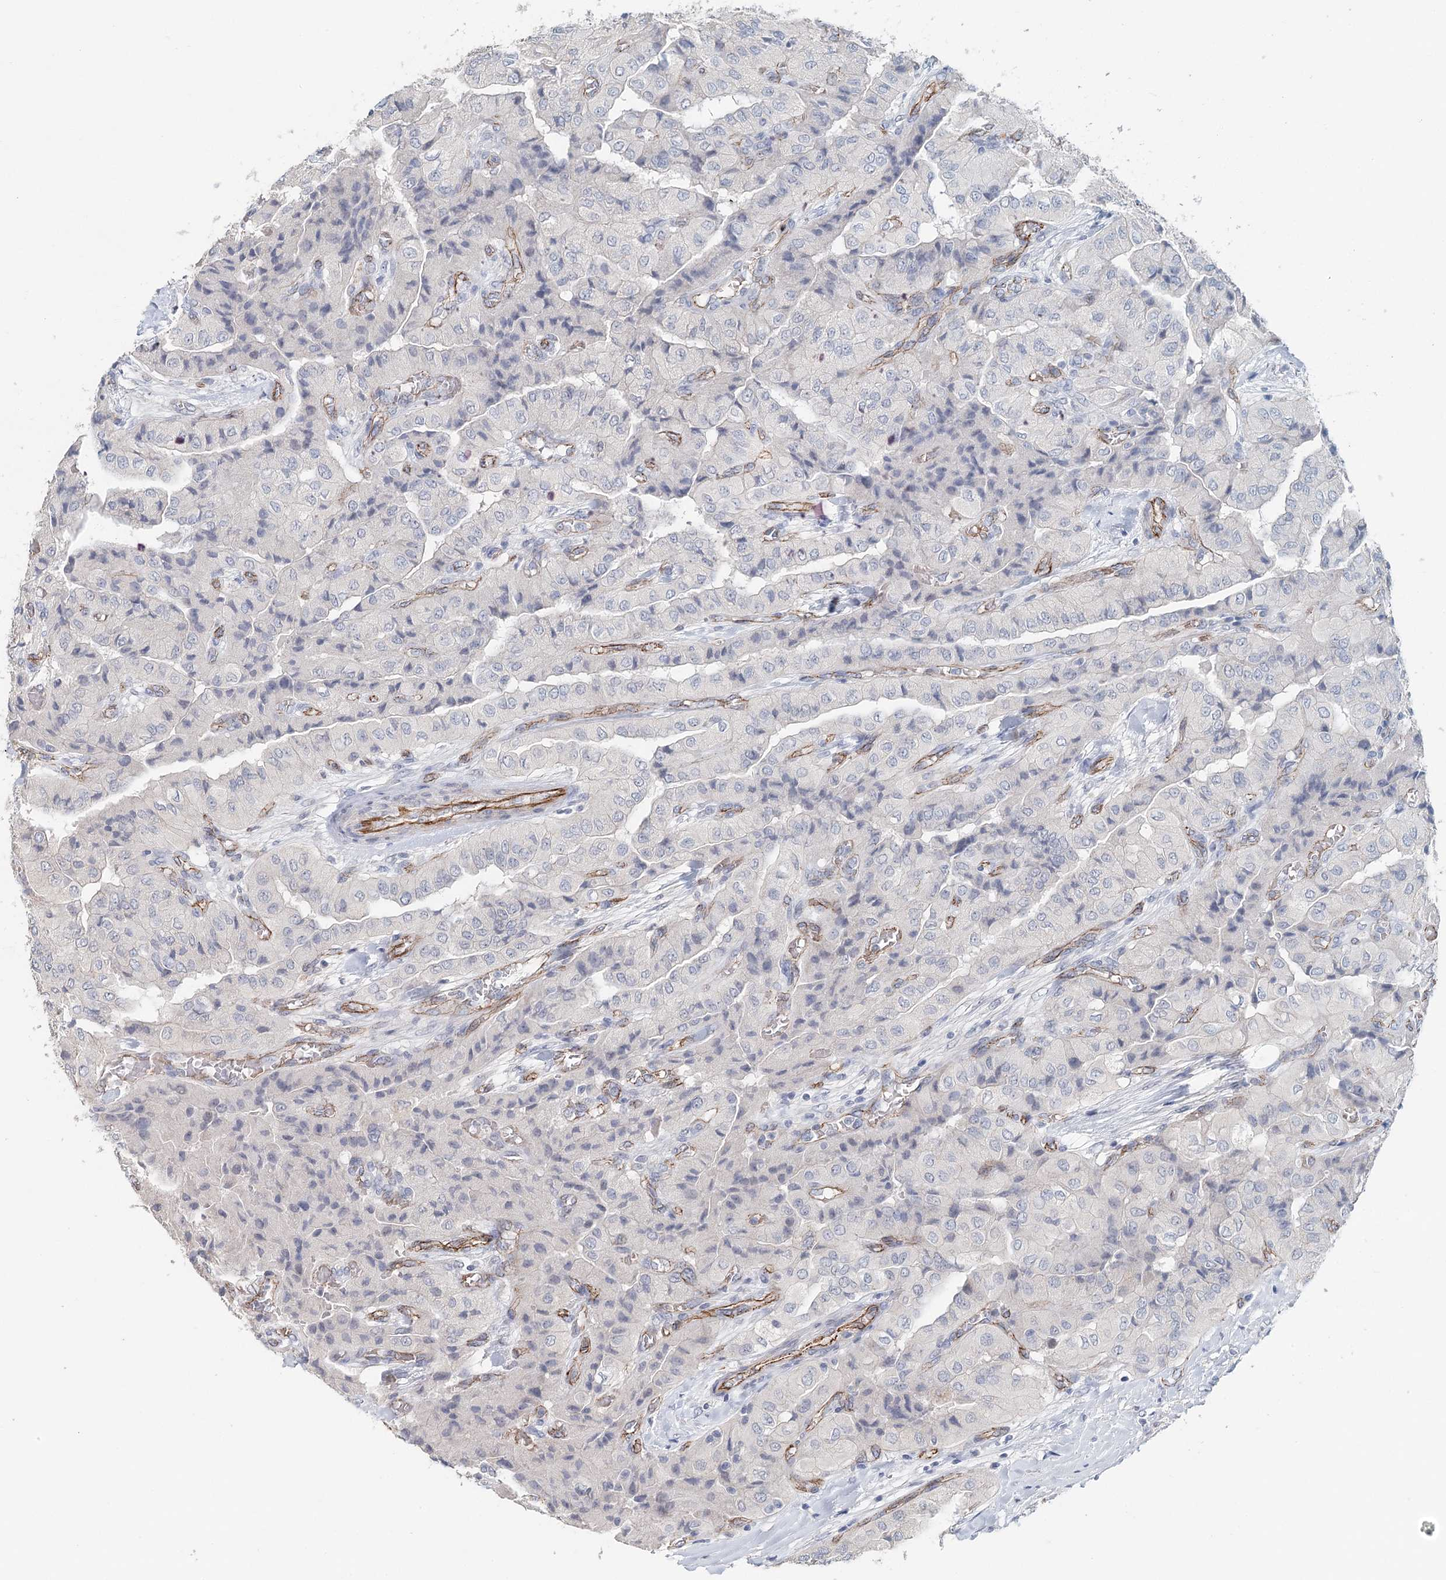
{"staining": {"intensity": "negative", "quantity": "none", "location": "none"}, "tissue": "thyroid cancer", "cell_type": "Tumor cells", "image_type": "cancer", "snomed": [{"axis": "morphology", "description": "Papillary adenocarcinoma, NOS"}, {"axis": "topography", "description": "Thyroid gland"}], "caption": "A photomicrograph of human papillary adenocarcinoma (thyroid) is negative for staining in tumor cells.", "gene": "SYNPO", "patient": {"sex": "female", "age": 59}}